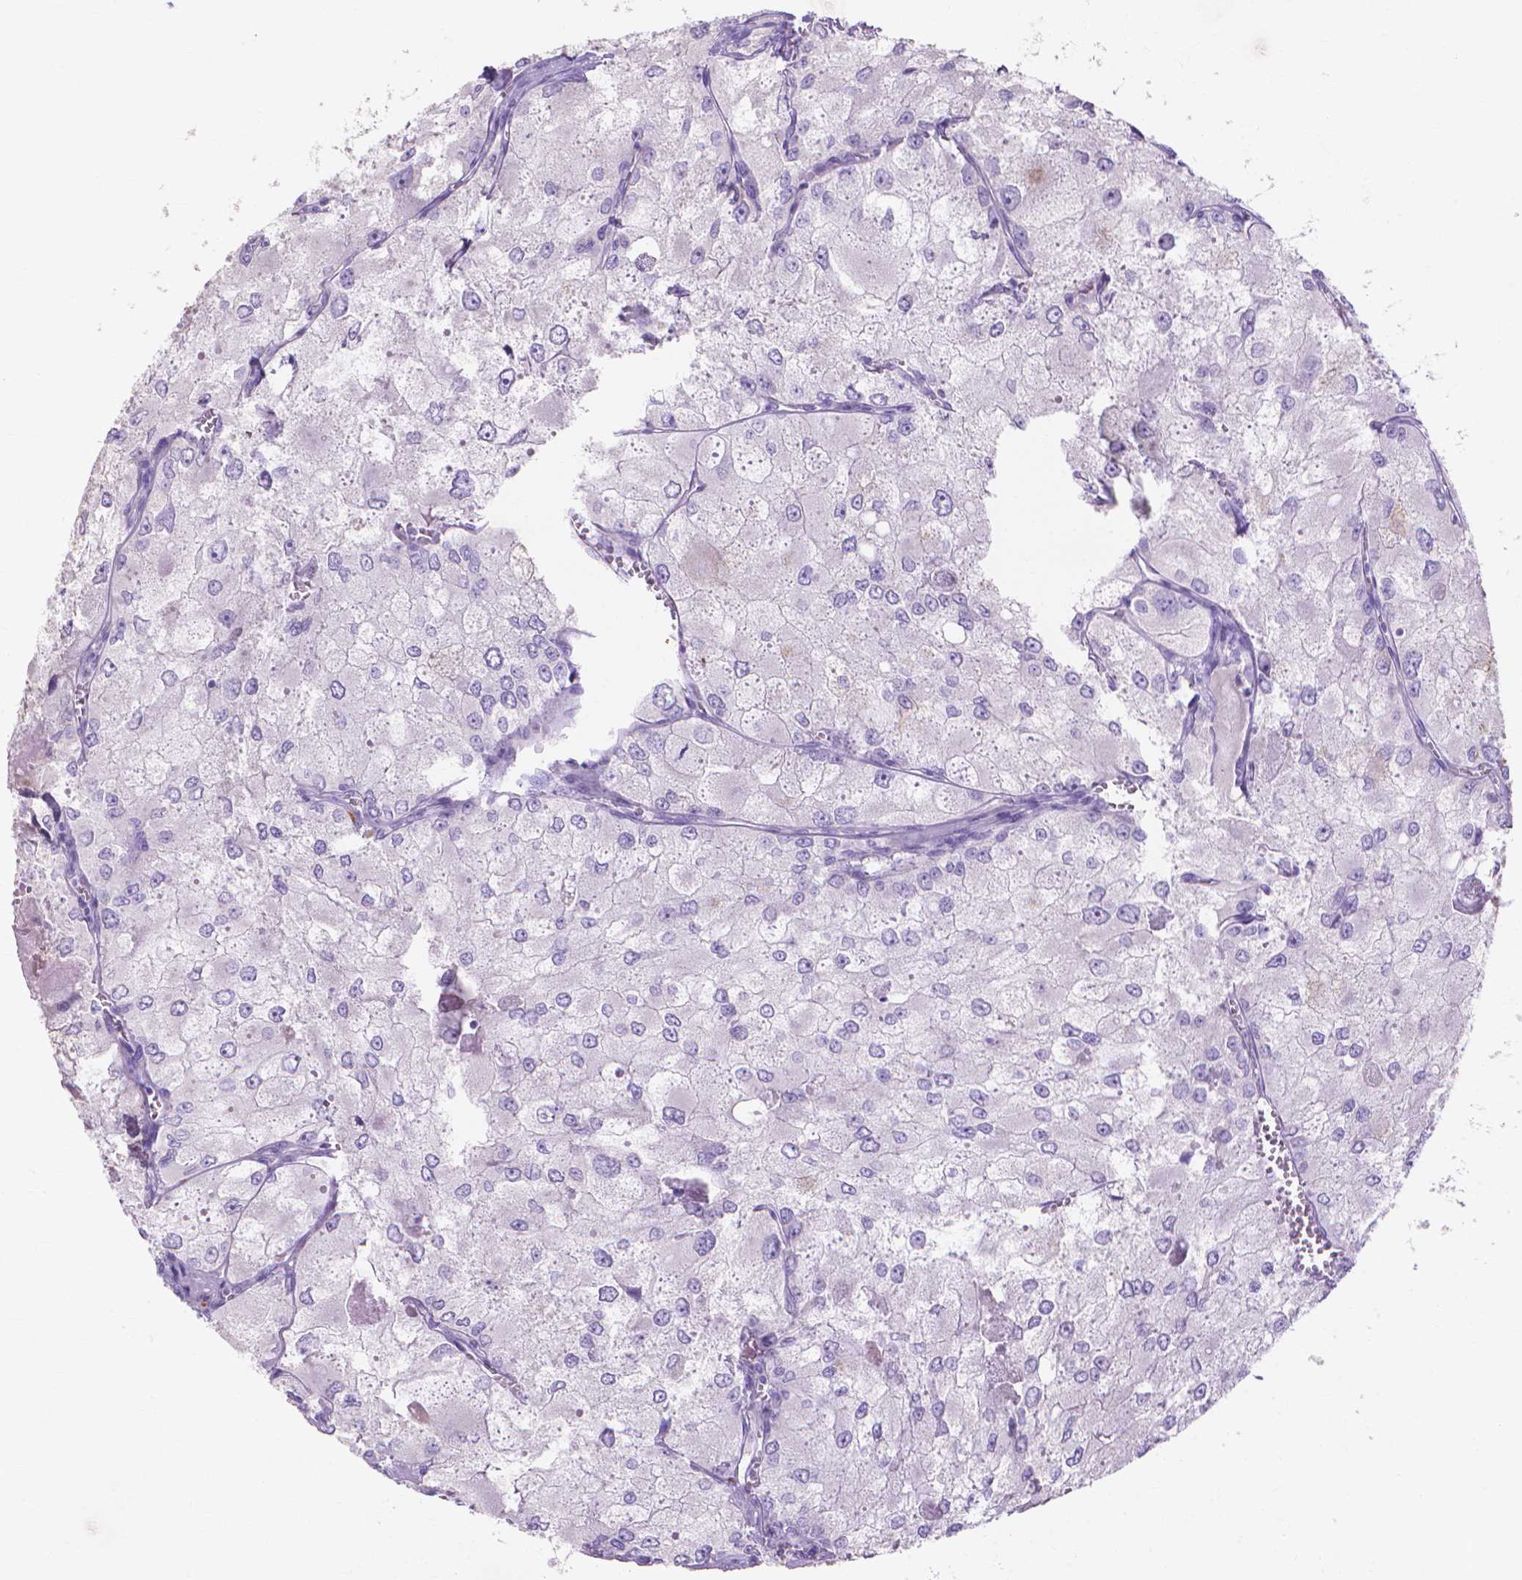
{"staining": {"intensity": "negative", "quantity": "none", "location": "none"}, "tissue": "renal cancer", "cell_type": "Tumor cells", "image_type": "cancer", "snomed": [{"axis": "morphology", "description": "Adenocarcinoma, NOS"}, {"axis": "topography", "description": "Kidney"}], "caption": "Immunohistochemical staining of human adenocarcinoma (renal) shows no significant positivity in tumor cells.", "gene": "MMP11", "patient": {"sex": "female", "age": 70}}